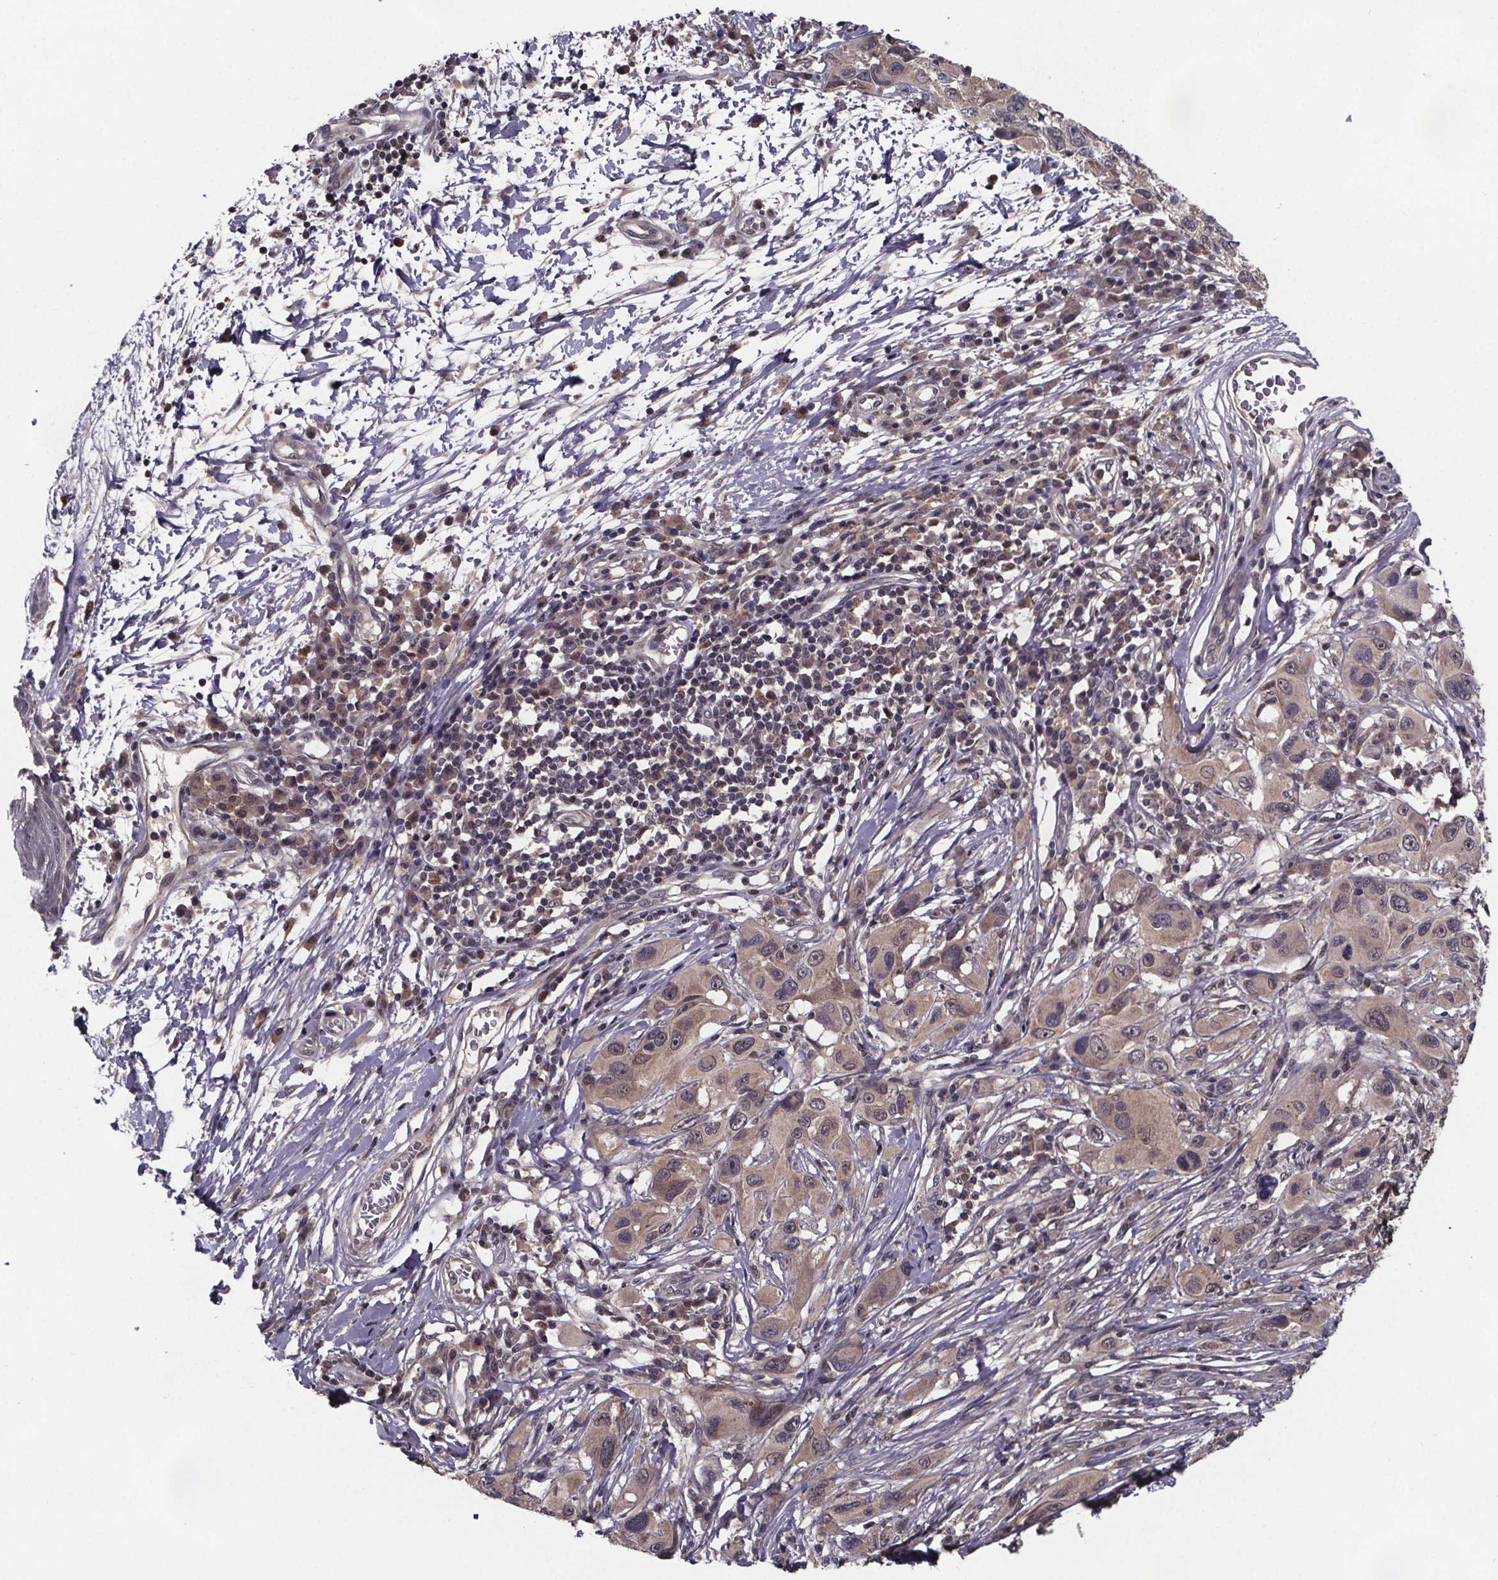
{"staining": {"intensity": "weak", "quantity": "25%-75%", "location": "cytoplasmic/membranous,nuclear"}, "tissue": "melanoma", "cell_type": "Tumor cells", "image_type": "cancer", "snomed": [{"axis": "morphology", "description": "Malignant melanoma, NOS"}, {"axis": "topography", "description": "Skin"}], "caption": "DAB (3,3'-diaminobenzidine) immunohistochemical staining of human malignant melanoma exhibits weak cytoplasmic/membranous and nuclear protein positivity in about 25%-75% of tumor cells. The staining was performed using DAB, with brown indicating positive protein expression. Nuclei are stained blue with hematoxylin.", "gene": "FN3KRP", "patient": {"sex": "male", "age": 53}}